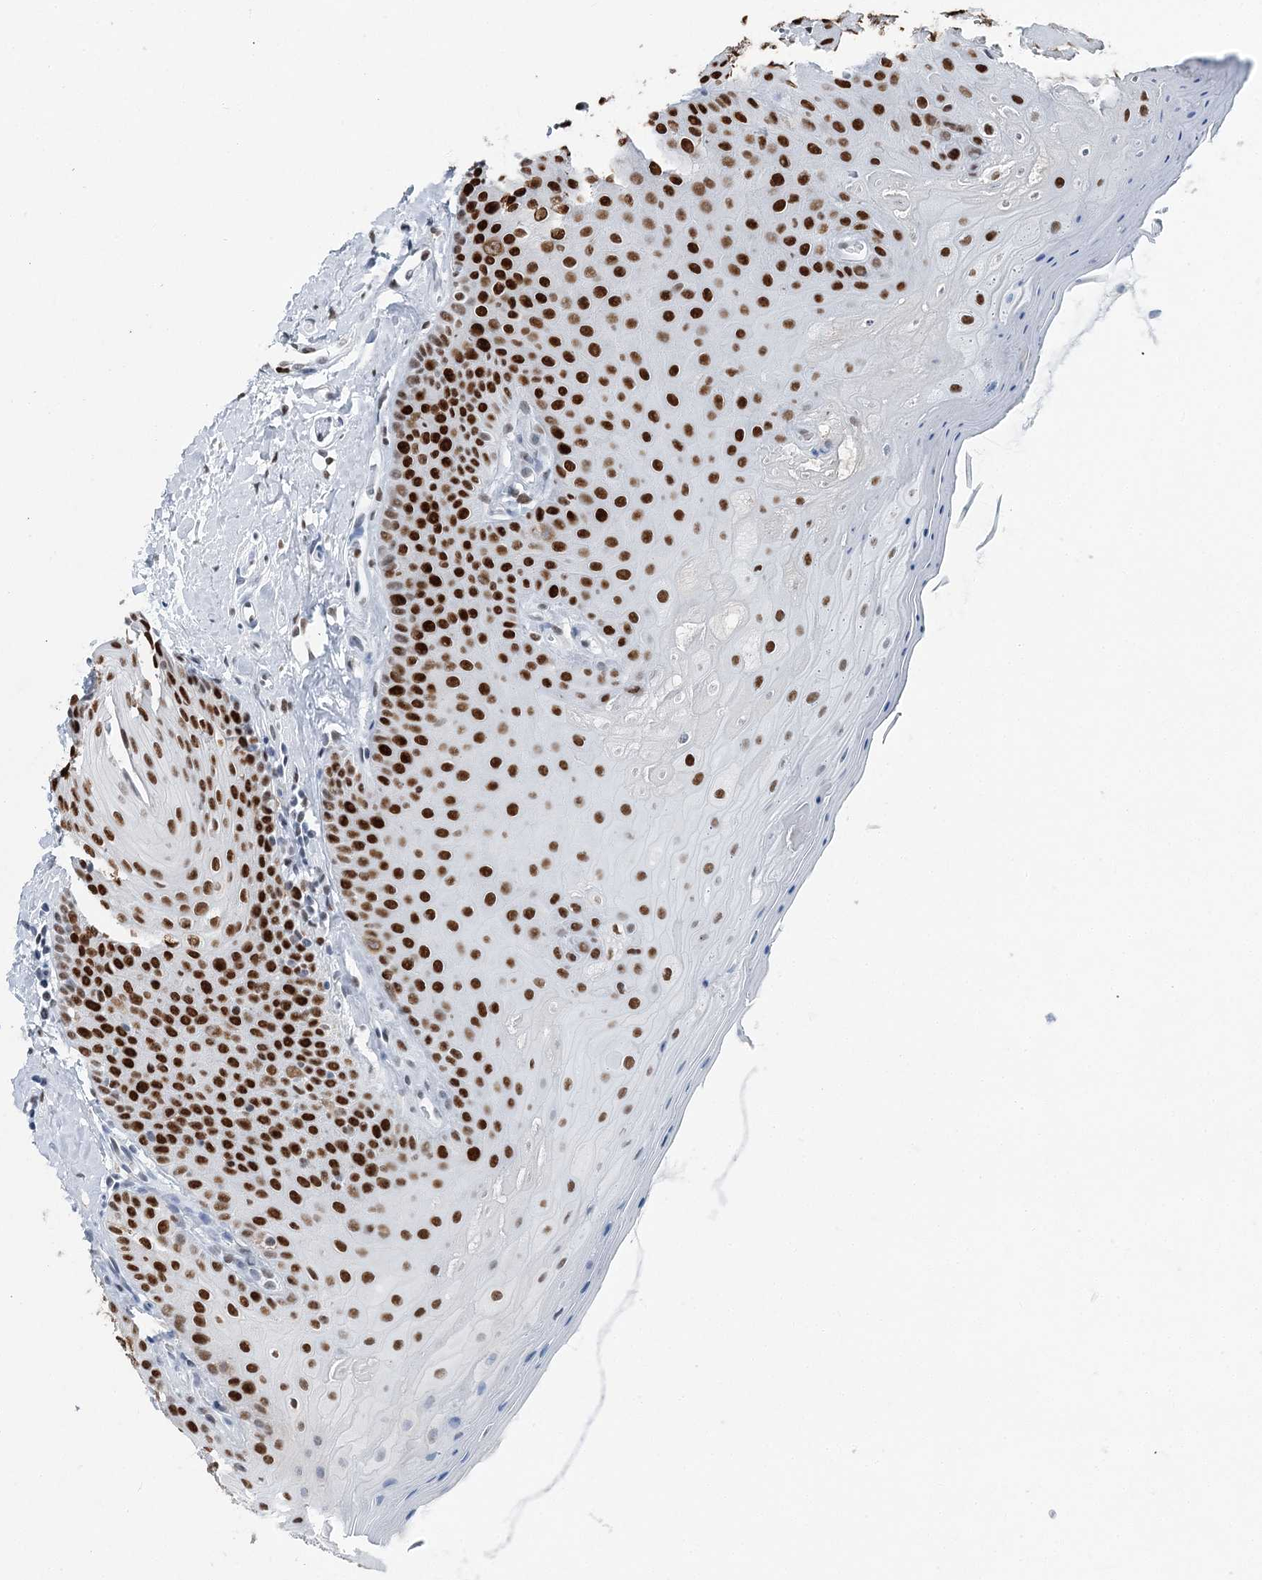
{"staining": {"intensity": "strong", "quantity": ">75%", "location": "nuclear"}, "tissue": "oral mucosa", "cell_type": "Squamous epithelial cells", "image_type": "normal", "snomed": [{"axis": "morphology", "description": "Normal tissue, NOS"}, {"axis": "topography", "description": "Oral tissue"}], "caption": "A brown stain labels strong nuclear staining of a protein in squamous epithelial cells of benign oral mucosa. The protein of interest is shown in brown color, while the nuclei are stained blue.", "gene": "HAT1", "patient": {"sex": "female", "age": 31}}